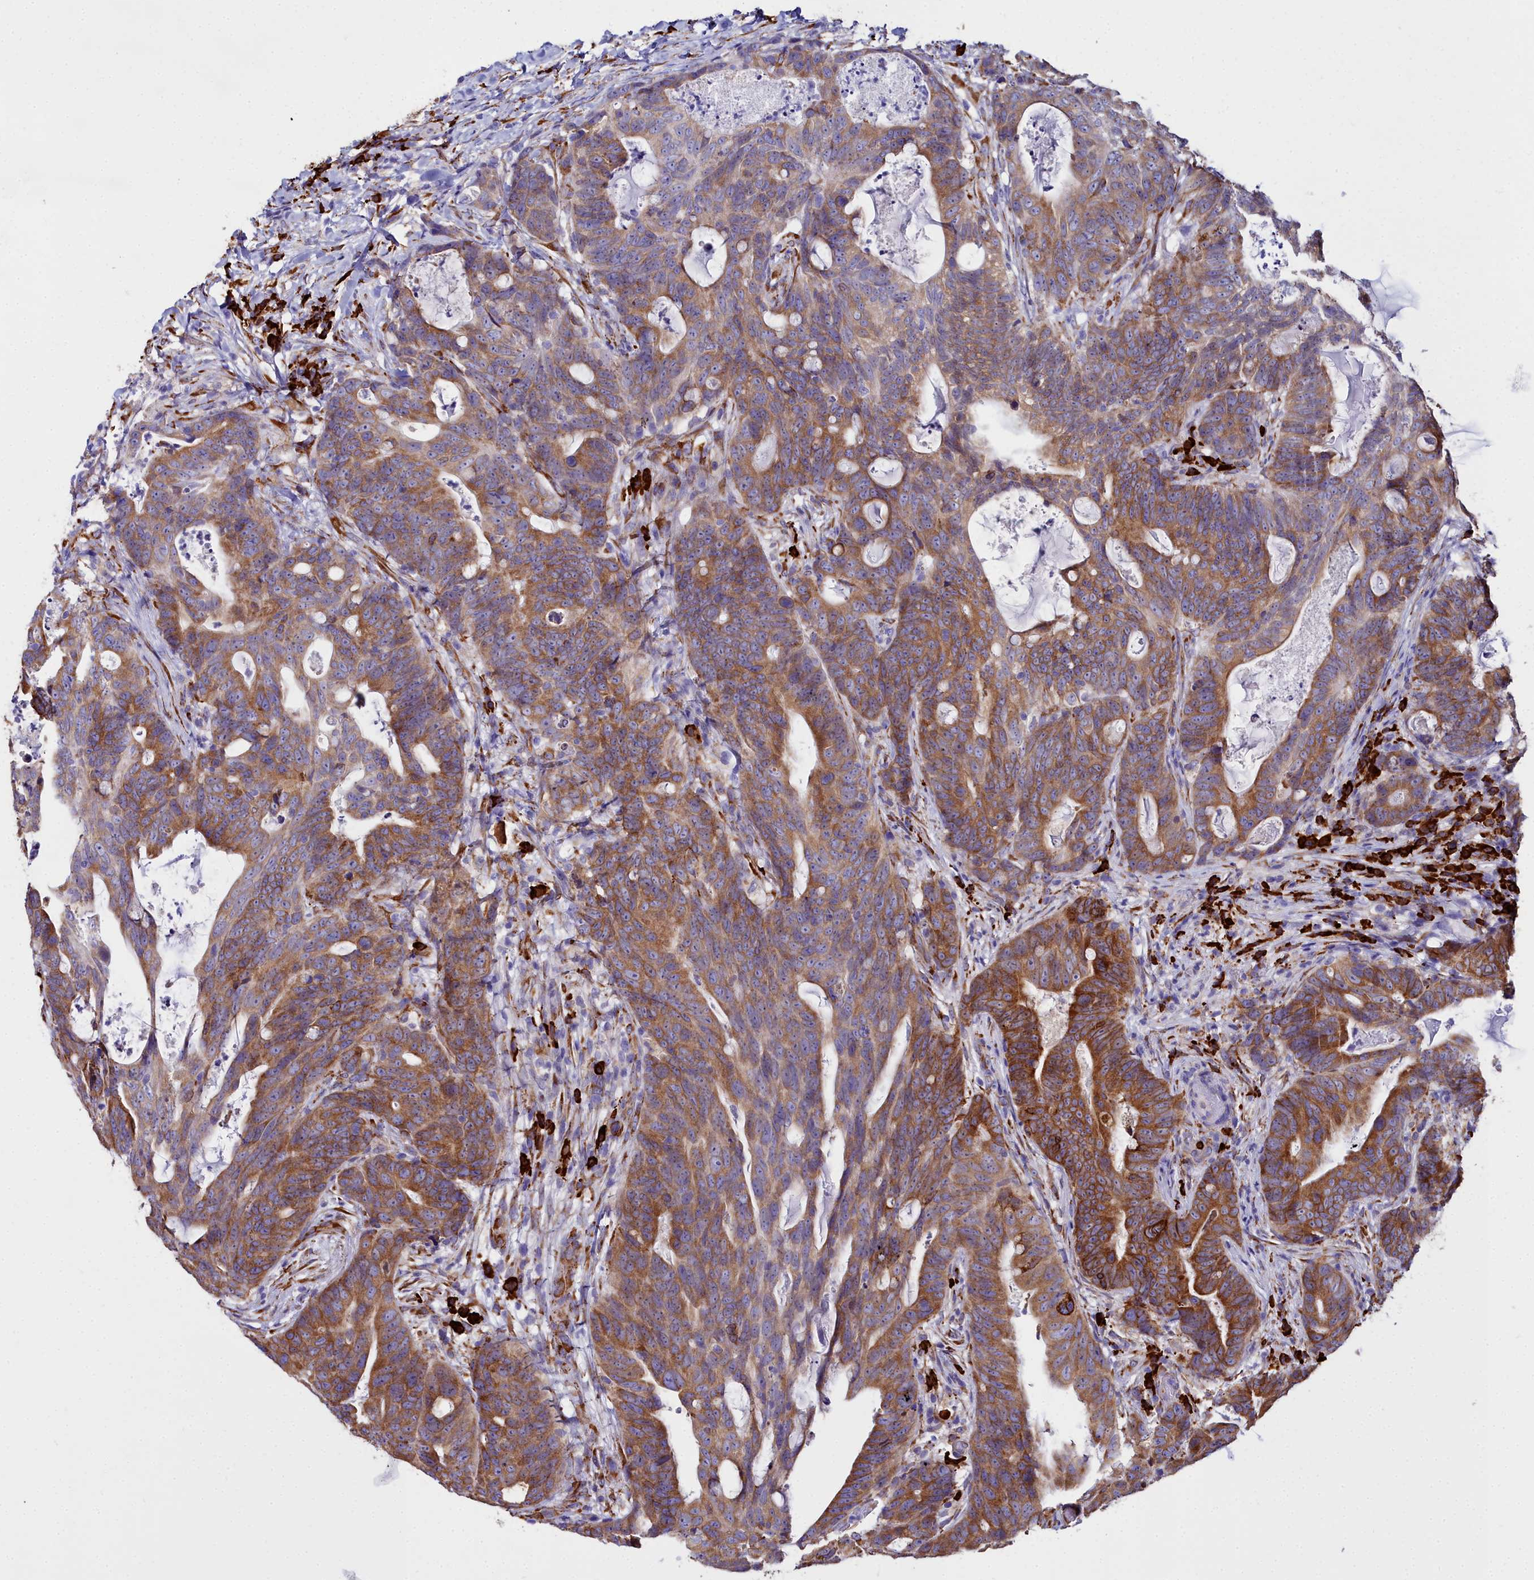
{"staining": {"intensity": "strong", "quantity": "25%-75%", "location": "cytoplasmic/membranous"}, "tissue": "colorectal cancer", "cell_type": "Tumor cells", "image_type": "cancer", "snomed": [{"axis": "morphology", "description": "Adenocarcinoma, NOS"}, {"axis": "topography", "description": "Colon"}], "caption": "Colorectal cancer was stained to show a protein in brown. There is high levels of strong cytoplasmic/membranous expression in about 25%-75% of tumor cells. (DAB IHC with brightfield microscopy, high magnification).", "gene": "TXNDC5", "patient": {"sex": "female", "age": 82}}